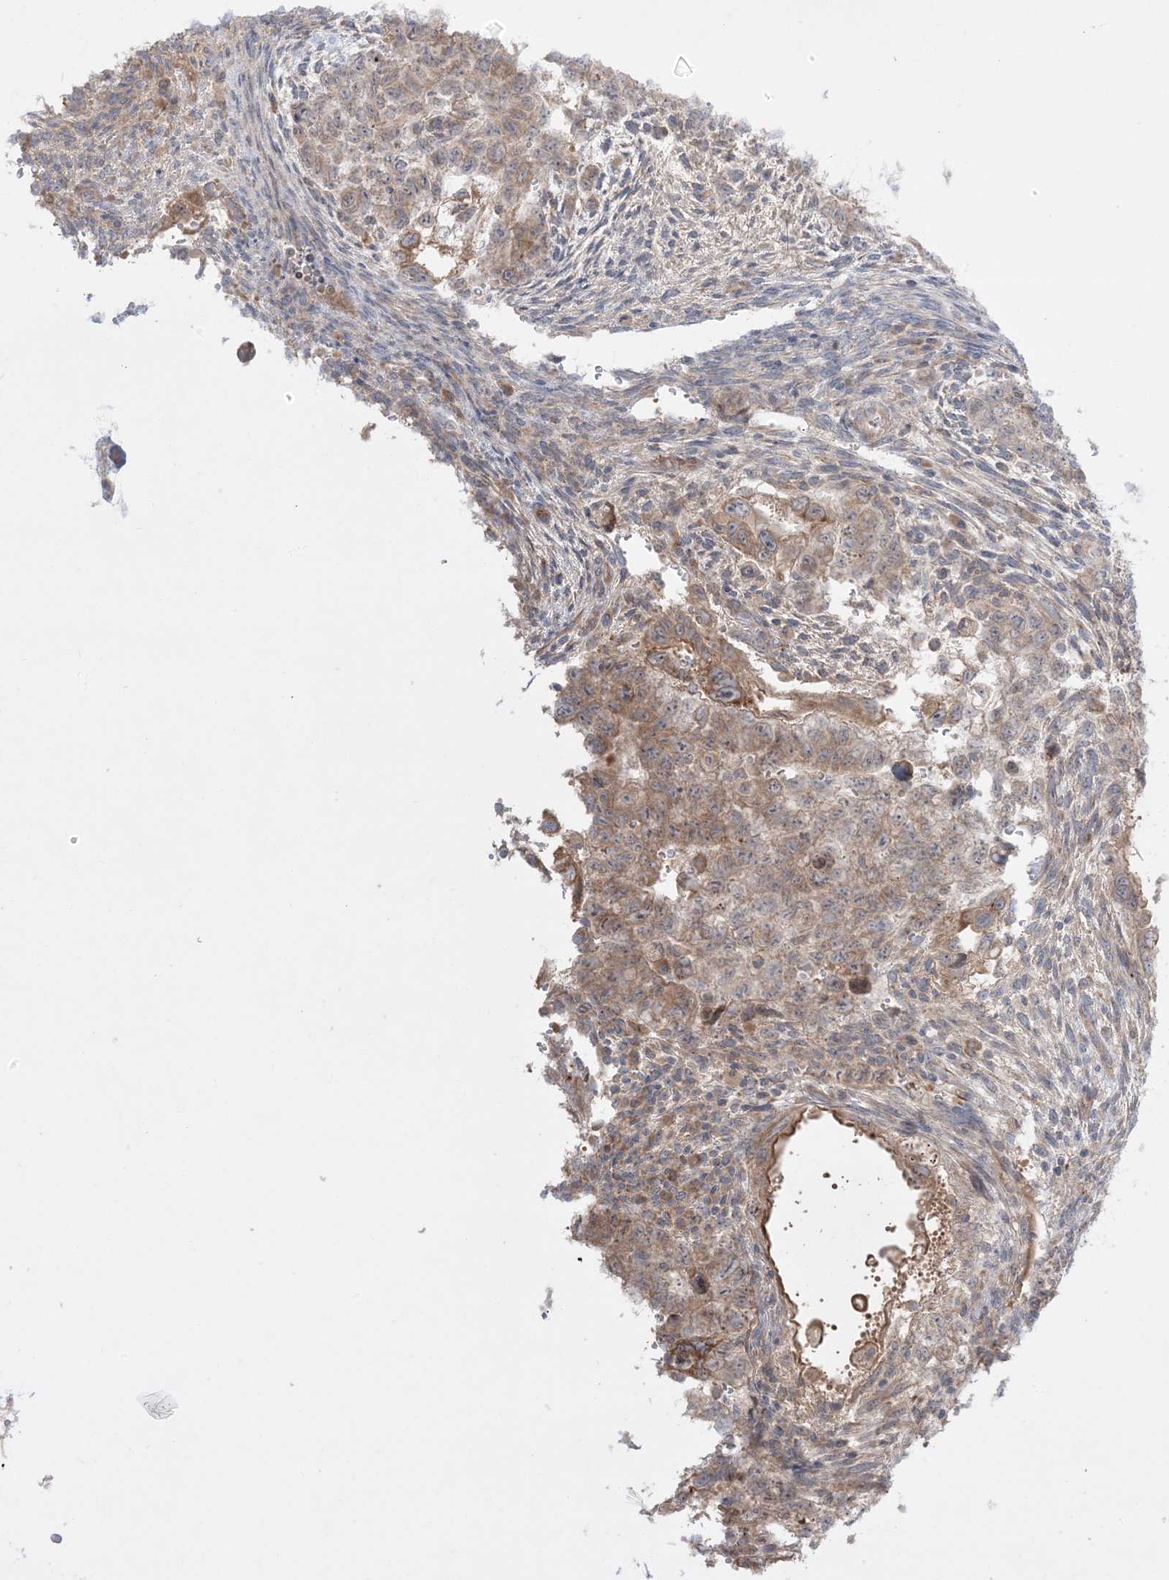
{"staining": {"intensity": "moderate", "quantity": "25%-75%", "location": "cytoplasmic/membranous"}, "tissue": "testis cancer", "cell_type": "Tumor cells", "image_type": "cancer", "snomed": [{"axis": "morphology", "description": "Carcinoma, Embryonal, NOS"}, {"axis": "topography", "description": "Testis"}], "caption": "Brown immunohistochemical staining in human embryonal carcinoma (testis) demonstrates moderate cytoplasmic/membranous positivity in approximately 25%-75% of tumor cells.", "gene": "MMGT1", "patient": {"sex": "male", "age": 36}}